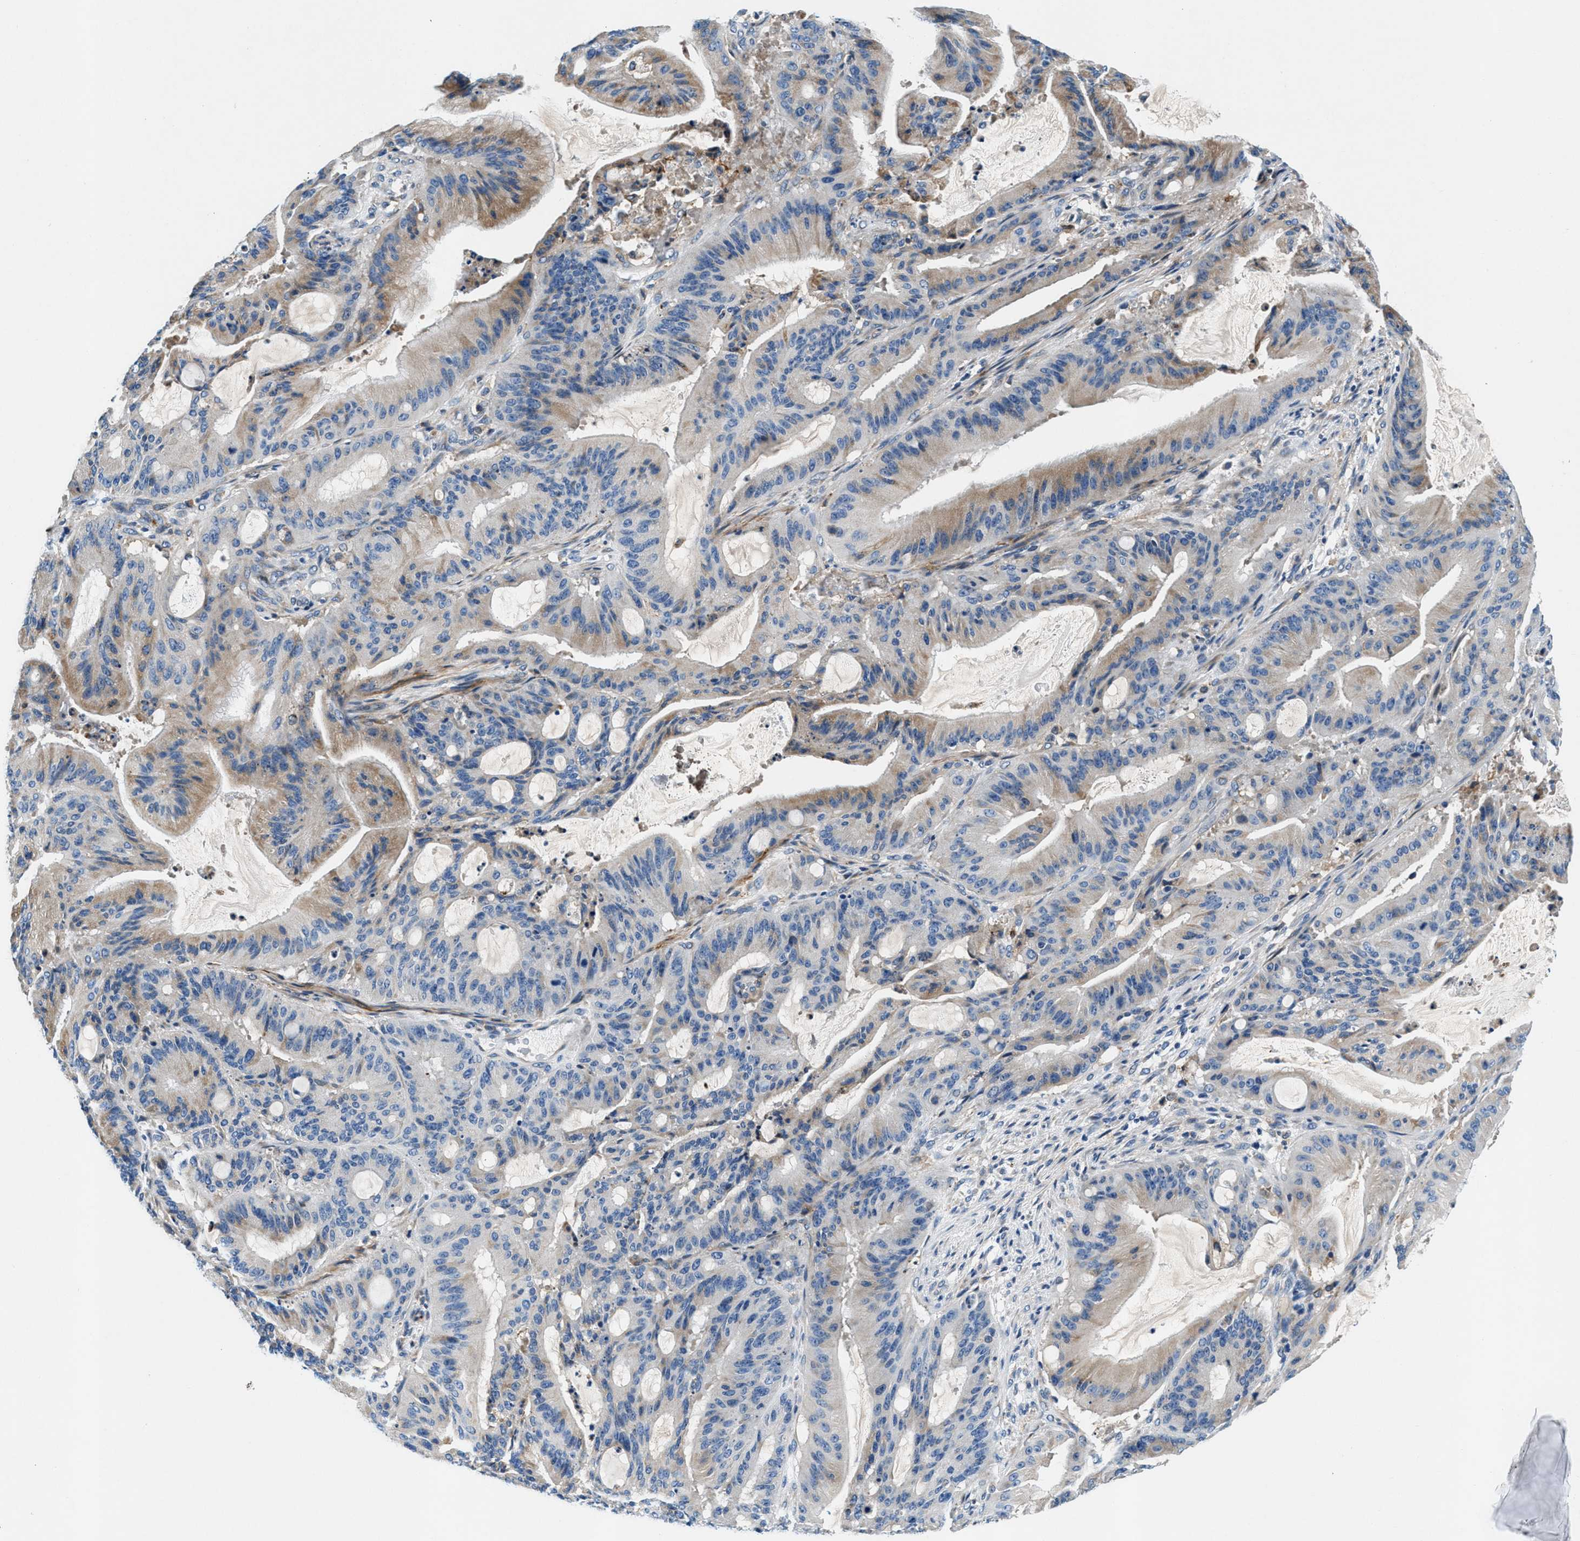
{"staining": {"intensity": "weak", "quantity": "25%-75%", "location": "cytoplasmic/membranous"}, "tissue": "liver cancer", "cell_type": "Tumor cells", "image_type": "cancer", "snomed": [{"axis": "morphology", "description": "Normal tissue, NOS"}, {"axis": "morphology", "description": "Cholangiocarcinoma"}, {"axis": "topography", "description": "Liver"}, {"axis": "topography", "description": "Peripheral nerve tissue"}], "caption": "IHC histopathology image of cholangiocarcinoma (liver) stained for a protein (brown), which demonstrates low levels of weak cytoplasmic/membranous staining in approximately 25%-75% of tumor cells.", "gene": "SLFN11", "patient": {"sex": "female", "age": 73}}